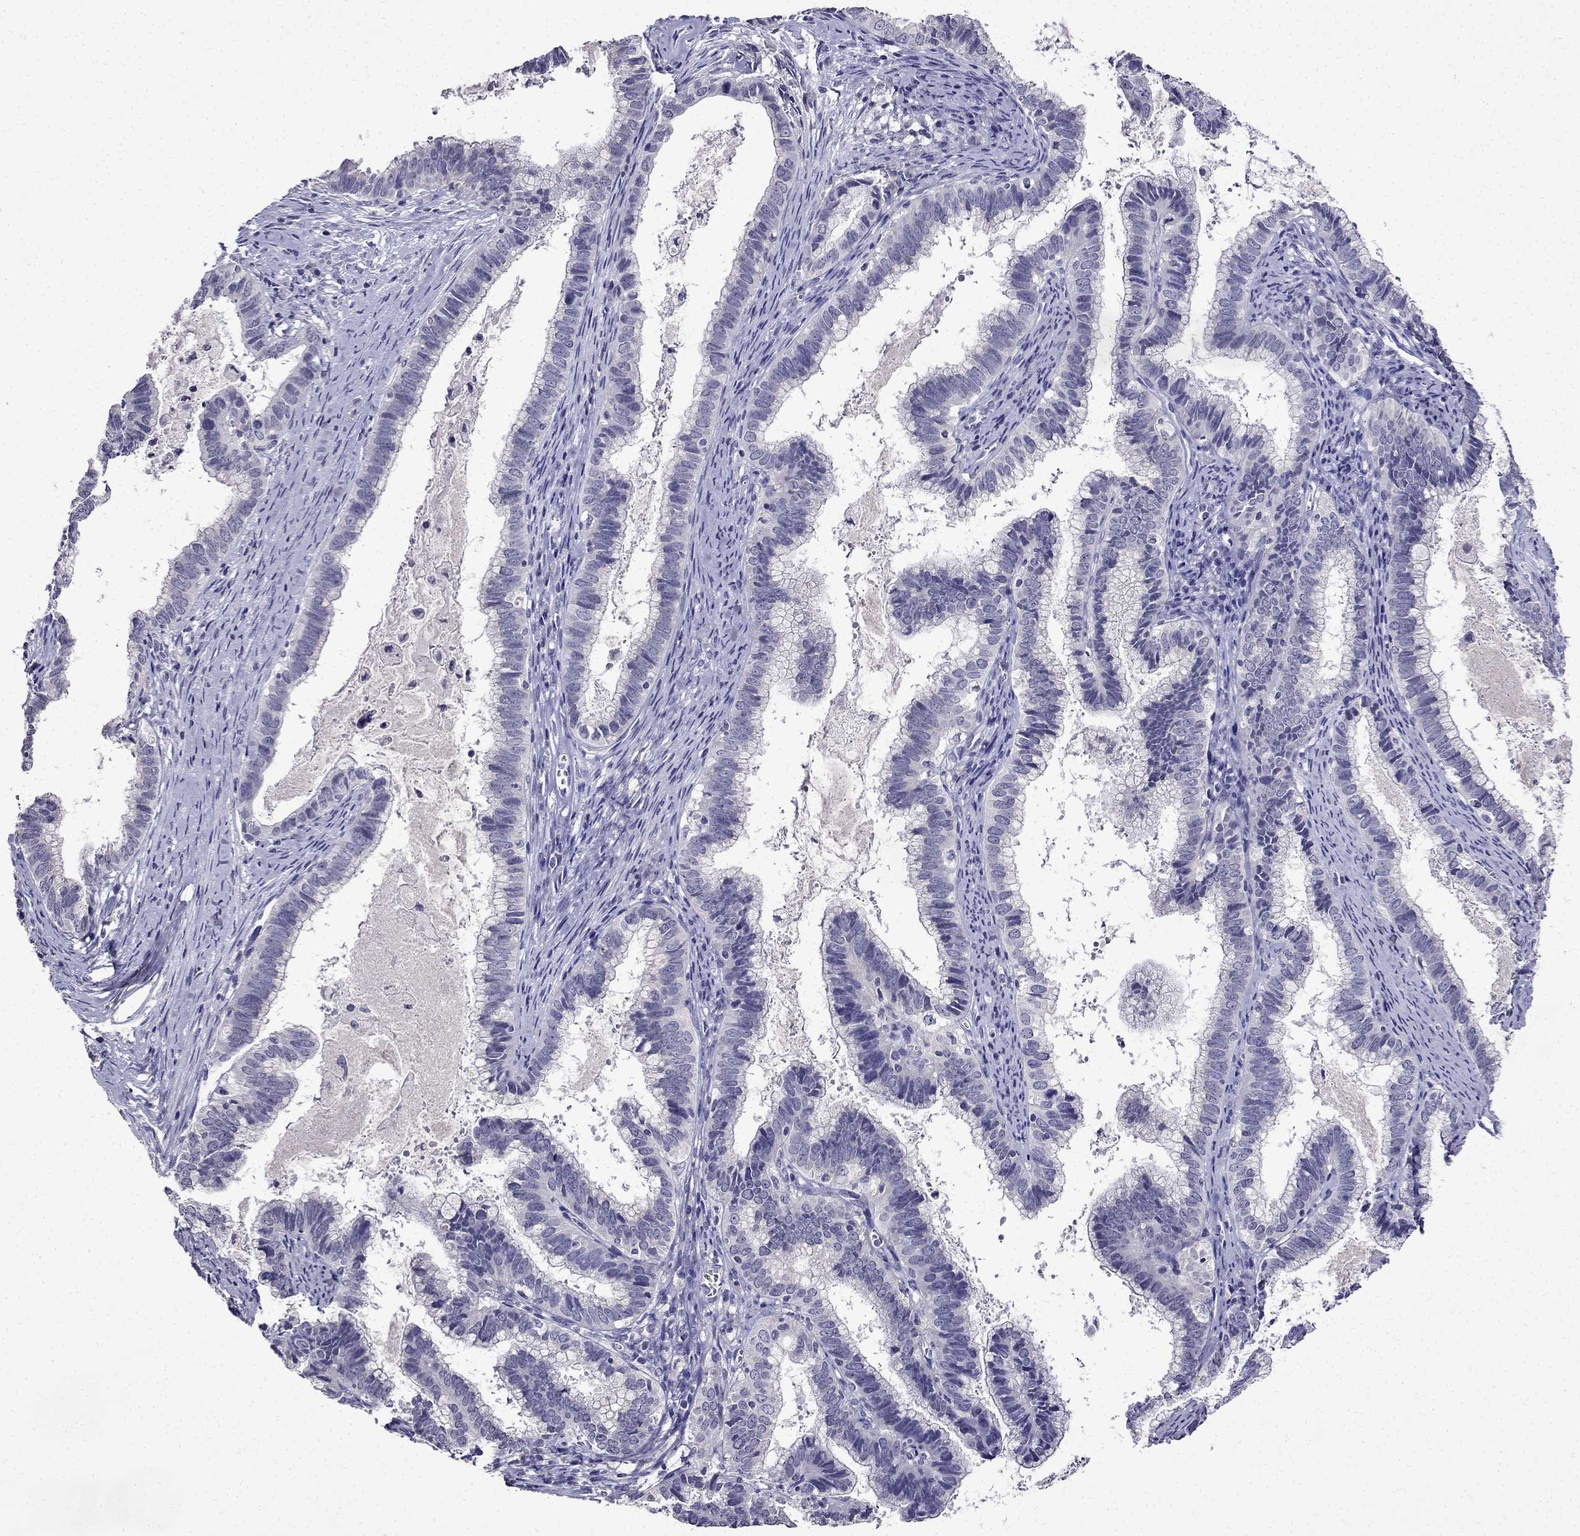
{"staining": {"intensity": "negative", "quantity": "none", "location": "none"}, "tissue": "cervical cancer", "cell_type": "Tumor cells", "image_type": "cancer", "snomed": [{"axis": "morphology", "description": "Adenocarcinoma, NOS"}, {"axis": "topography", "description": "Cervix"}], "caption": "This is an immunohistochemistry (IHC) image of adenocarcinoma (cervical). There is no expression in tumor cells.", "gene": "DNAH17", "patient": {"sex": "female", "age": 61}}